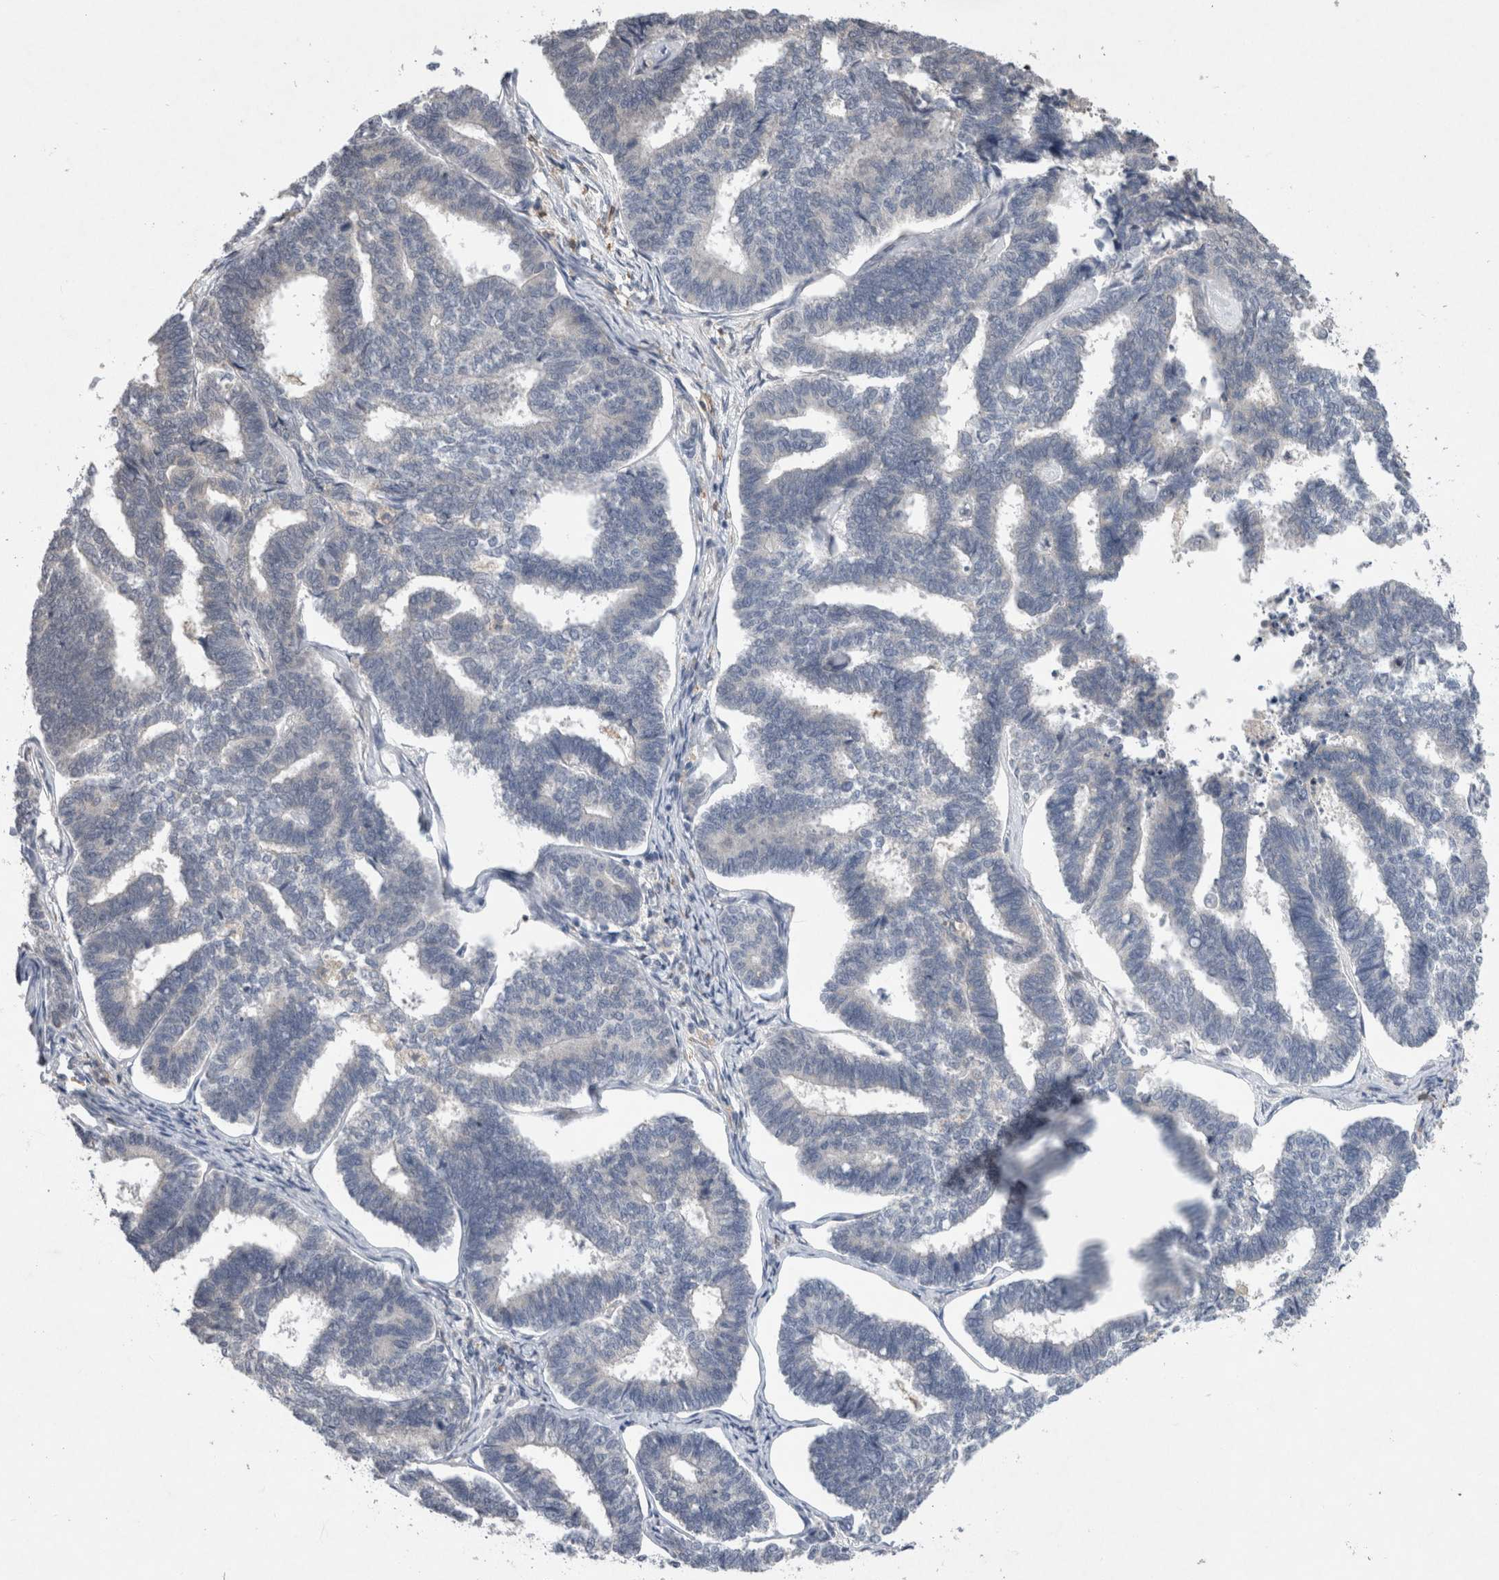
{"staining": {"intensity": "negative", "quantity": "none", "location": "none"}, "tissue": "endometrial cancer", "cell_type": "Tumor cells", "image_type": "cancer", "snomed": [{"axis": "morphology", "description": "Adenocarcinoma, NOS"}, {"axis": "topography", "description": "Endometrium"}], "caption": "The IHC histopathology image has no significant positivity in tumor cells of endometrial cancer (adenocarcinoma) tissue. (Stains: DAB immunohistochemistry (IHC) with hematoxylin counter stain, Microscopy: brightfield microscopy at high magnification).", "gene": "VSIG4", "patient": {"sex": "female", "age": 70}}